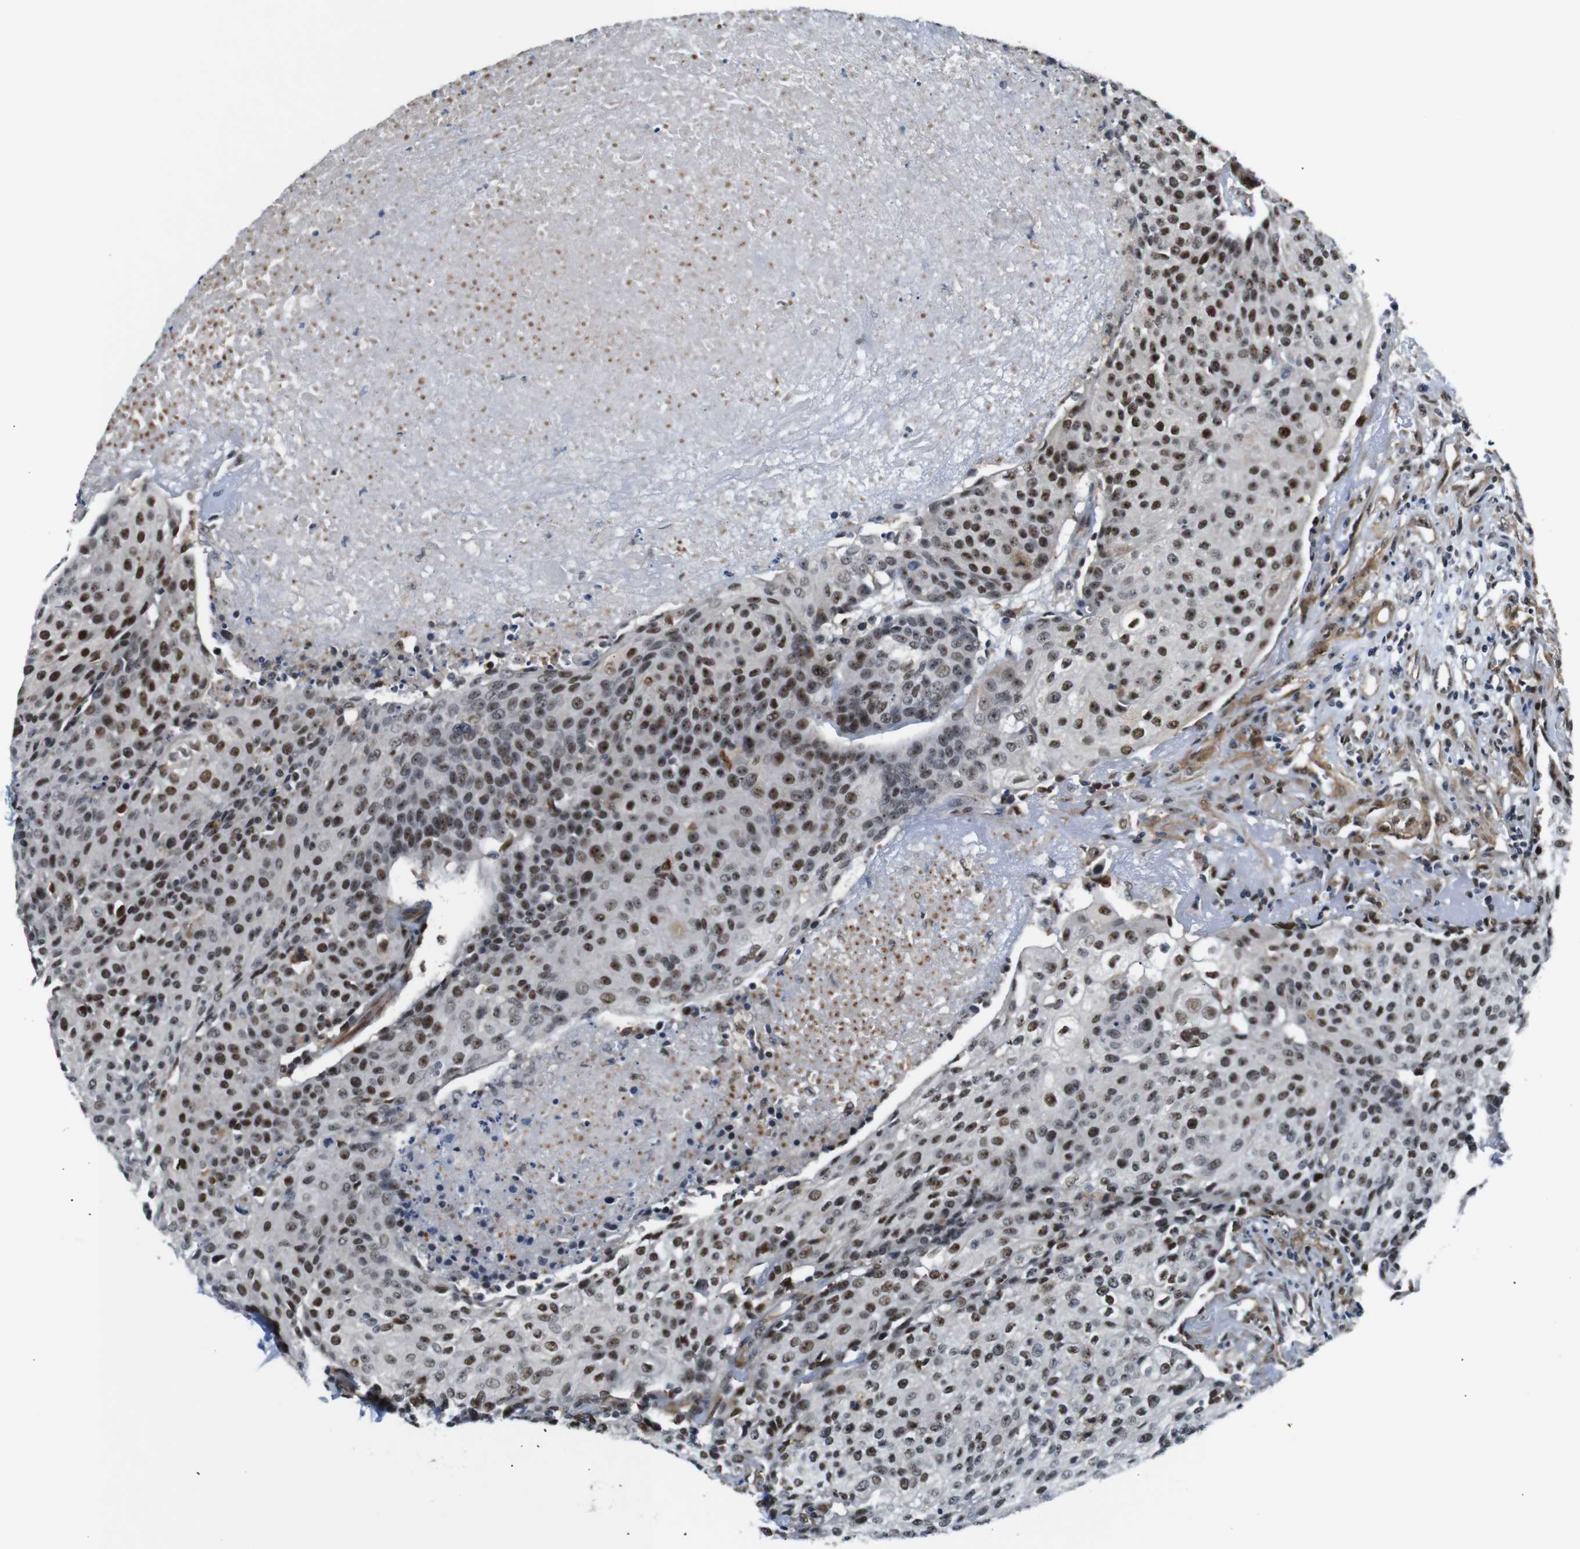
{"staining": {"intensity": "strong", "quantity": "25%-75%", "location": "nuclear"}, "tissue": "urothelial cancer", "cell_type": "Tumor cells", "image_type": "cancer", "snomed": [{"axis": "morphology", "description": "Urothelial carcinoma, High grade"}, {"axis": "topography", "description": "Urinary bladder"}], "caption": "An image of human urothelial cancer stained for a protein demonstrates strong nuclear brown staining in tumor cells.", "gene": "PARN", "patient": {"sex": "female", "age": 85}}